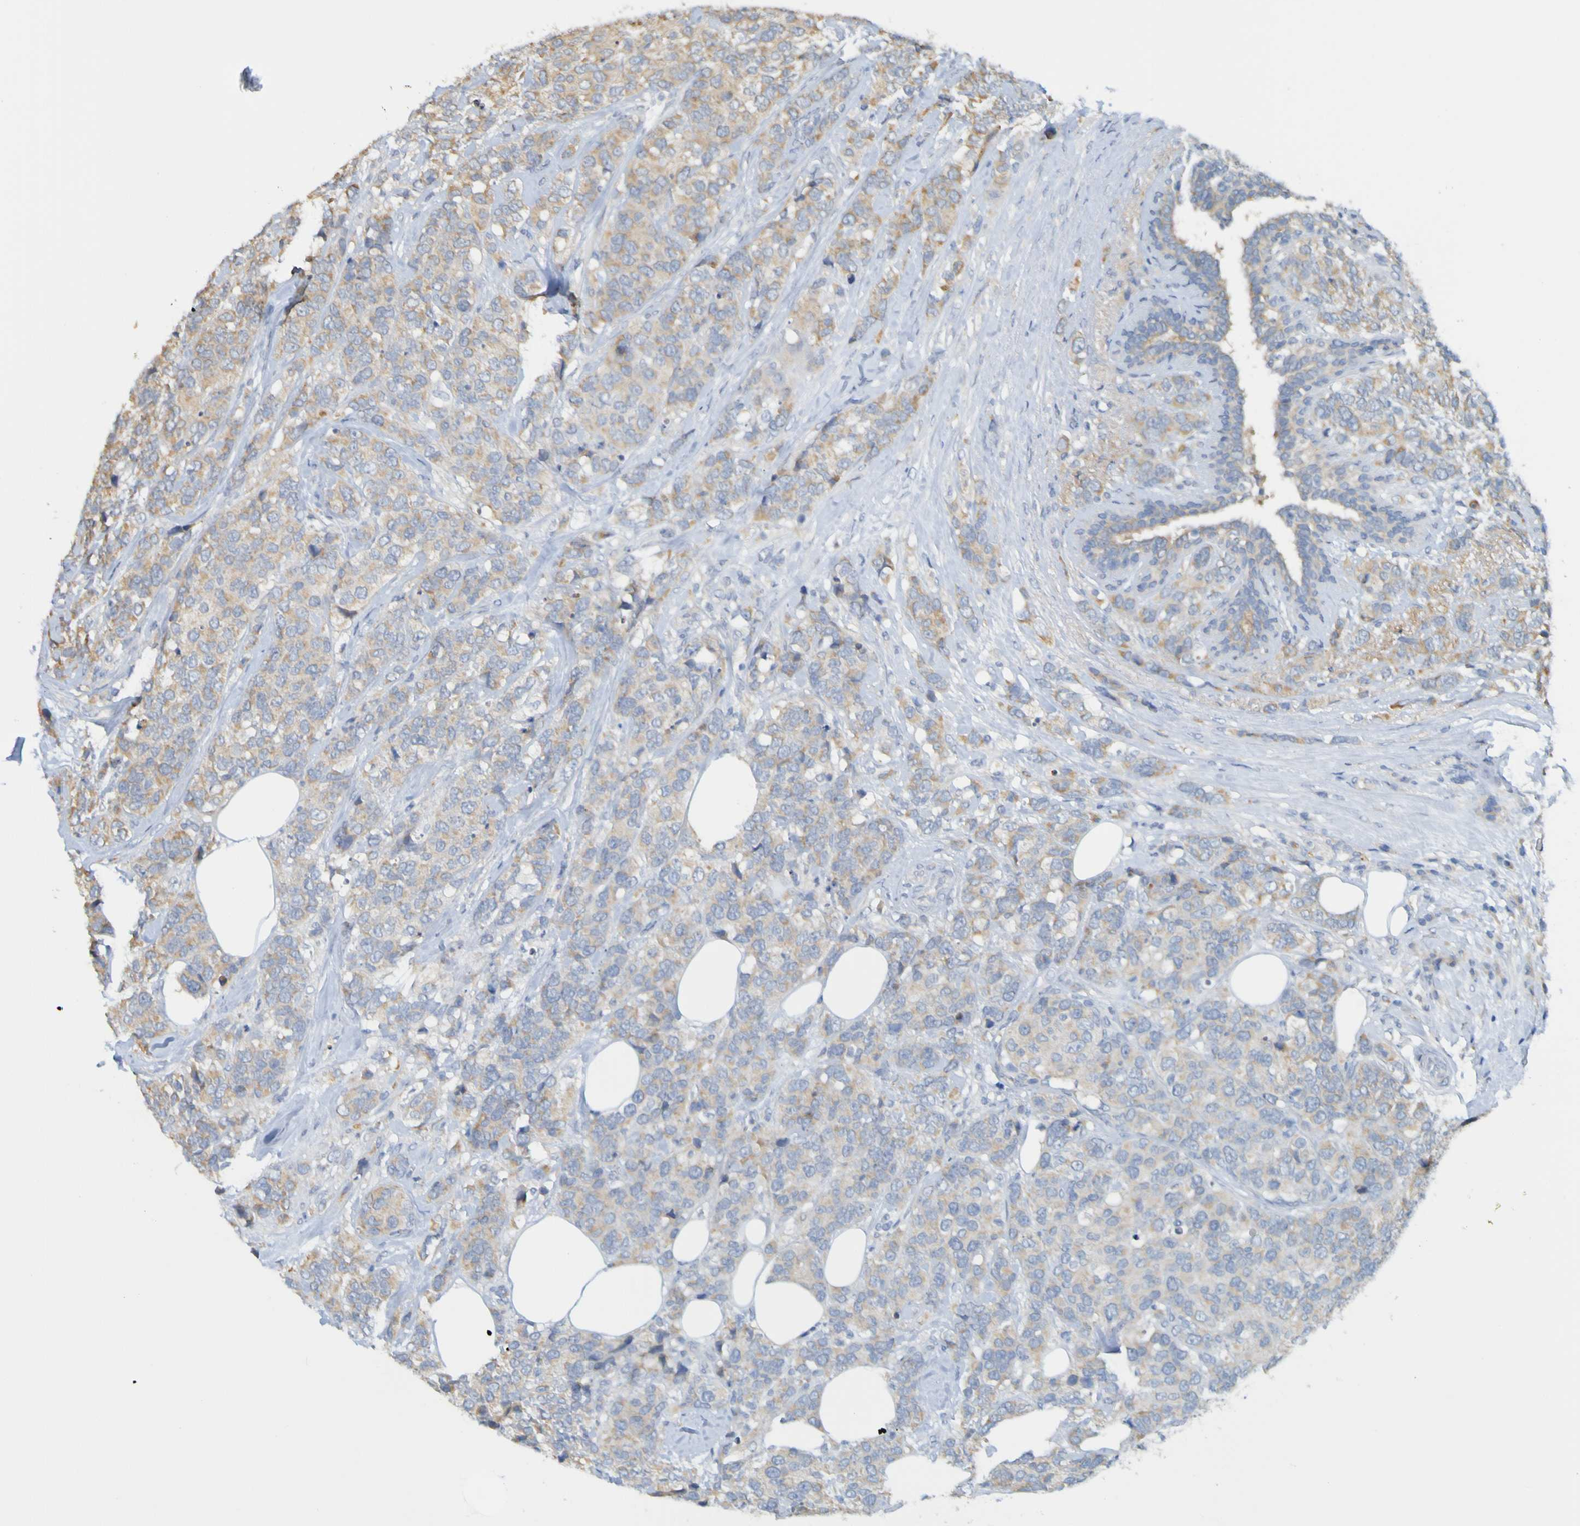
{"staining": {"intensity": "moderate", "quantity": "25%-75%", "location": "cytoplasmic/membranous"}, "tissue": "breast cancer", "cell_type": "Tumor cells", "image_type": "cancer", "snomed": [{"axis": "morphology", "description": "Lobular carcinoma"}, {"axis": "topography", "description": "Breast"}], "caption": "This is a micrograph of immunohistochemistry (IHC) staining of breast lobular carcinoma, which shows moderate staining in the cytoplasmic/membranous of tumor cells.", "gene": "NAV2", "patient": {"sex": "female", "age": 59}}